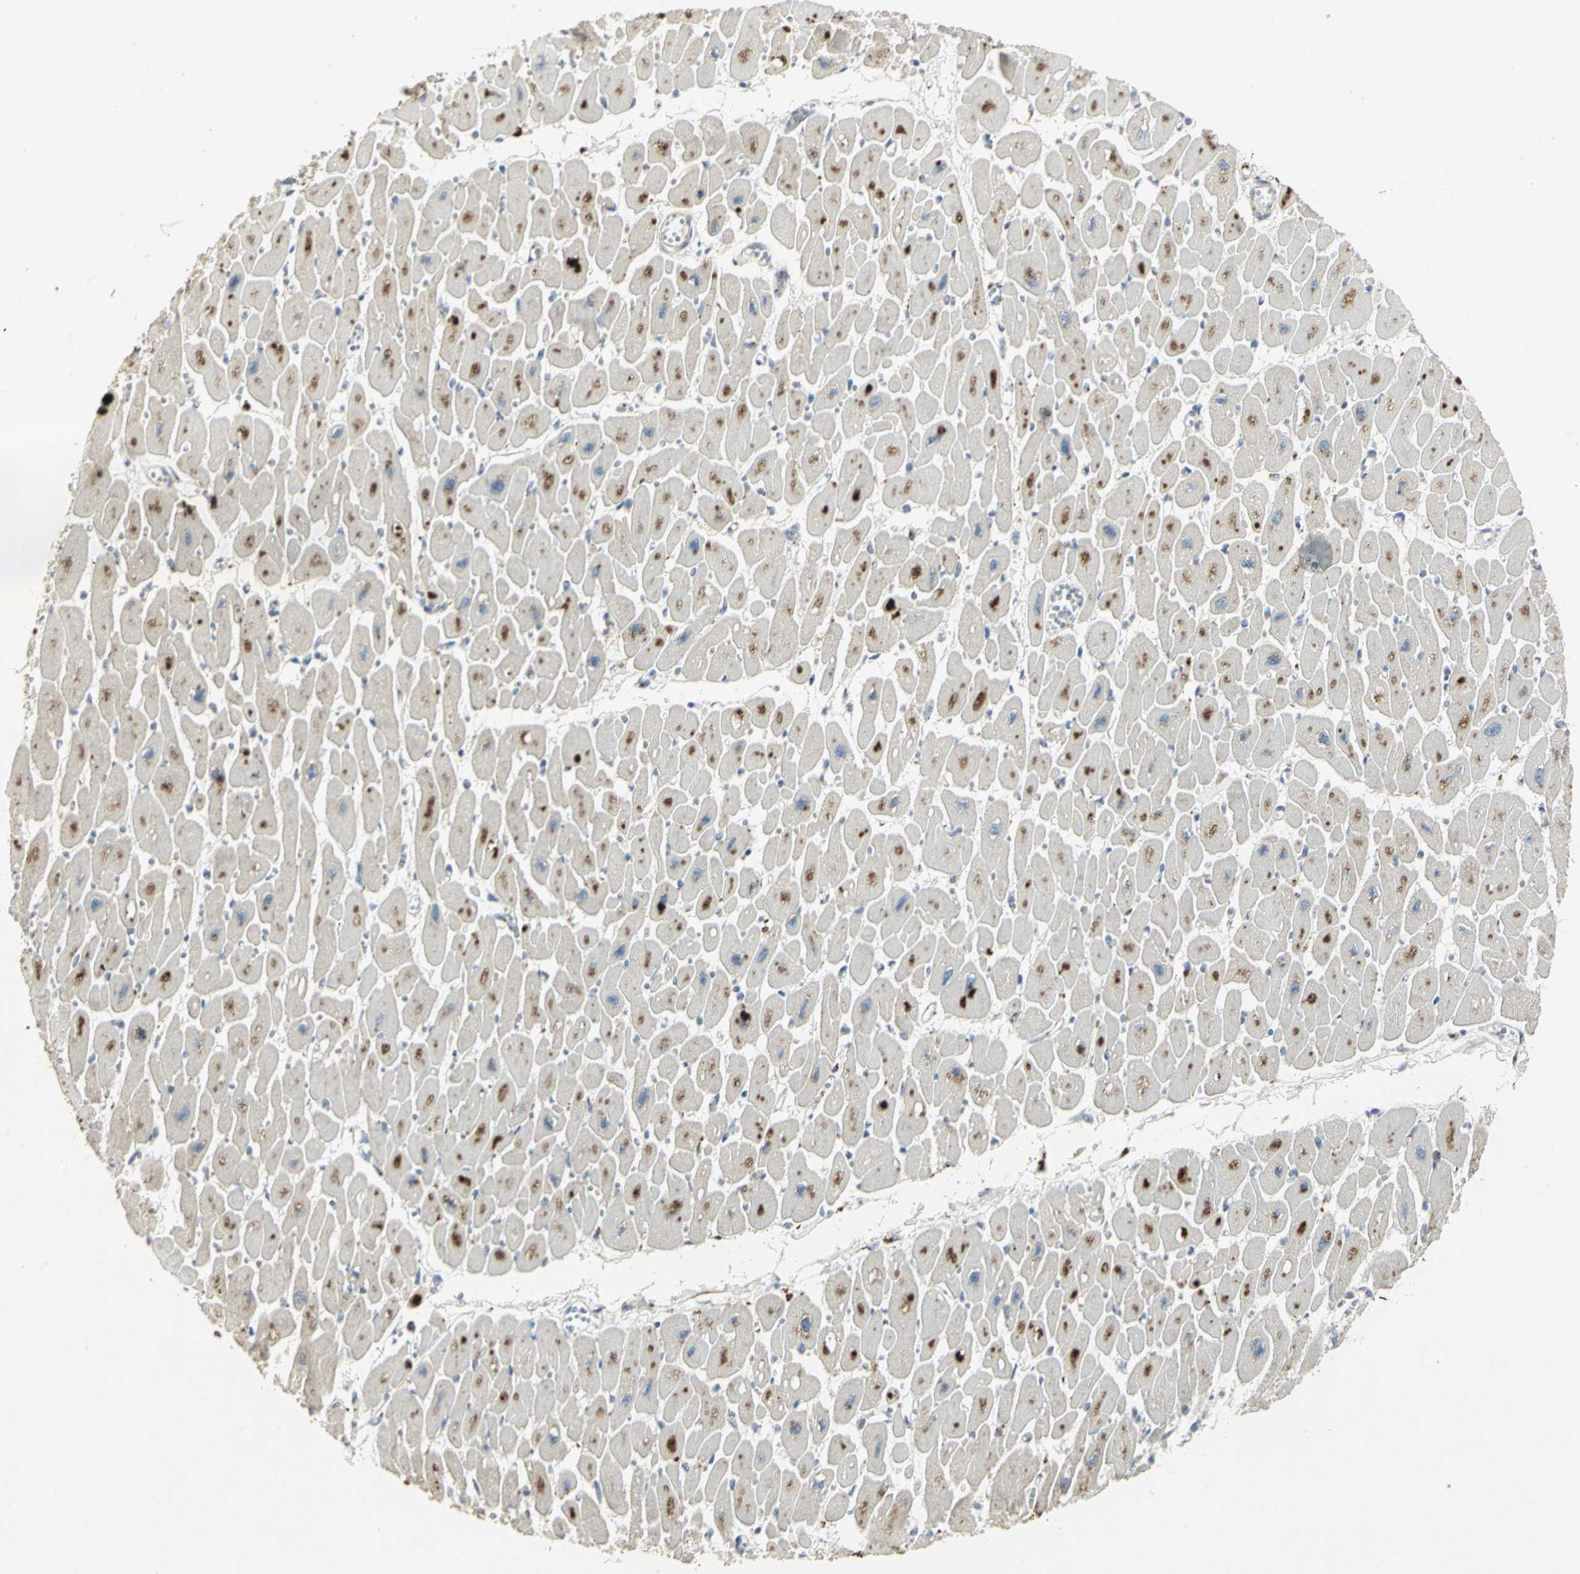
{"staining": {"intensity": "strong", "quantity": "25%-75%", "location": "nuclear"}, "tissue": "heart muscle", "cell_type": "Cardiomyocytes", "image_type": "normal", "snomed": [{"axis": "morphology", "description": "Normal tissue, NOS"}, {"axis": "topography", "description": "Heart"}], "caption": "Immunohistochemistry photomicrograph of benign heart muscle stained for a protein (brown), which demonstrates high levels of strong nuclear staining in approximately 25%-75% of cardiomyocytes.", "gene": "TM9SF2", "patient": {"sex": "female", "age": 54}}